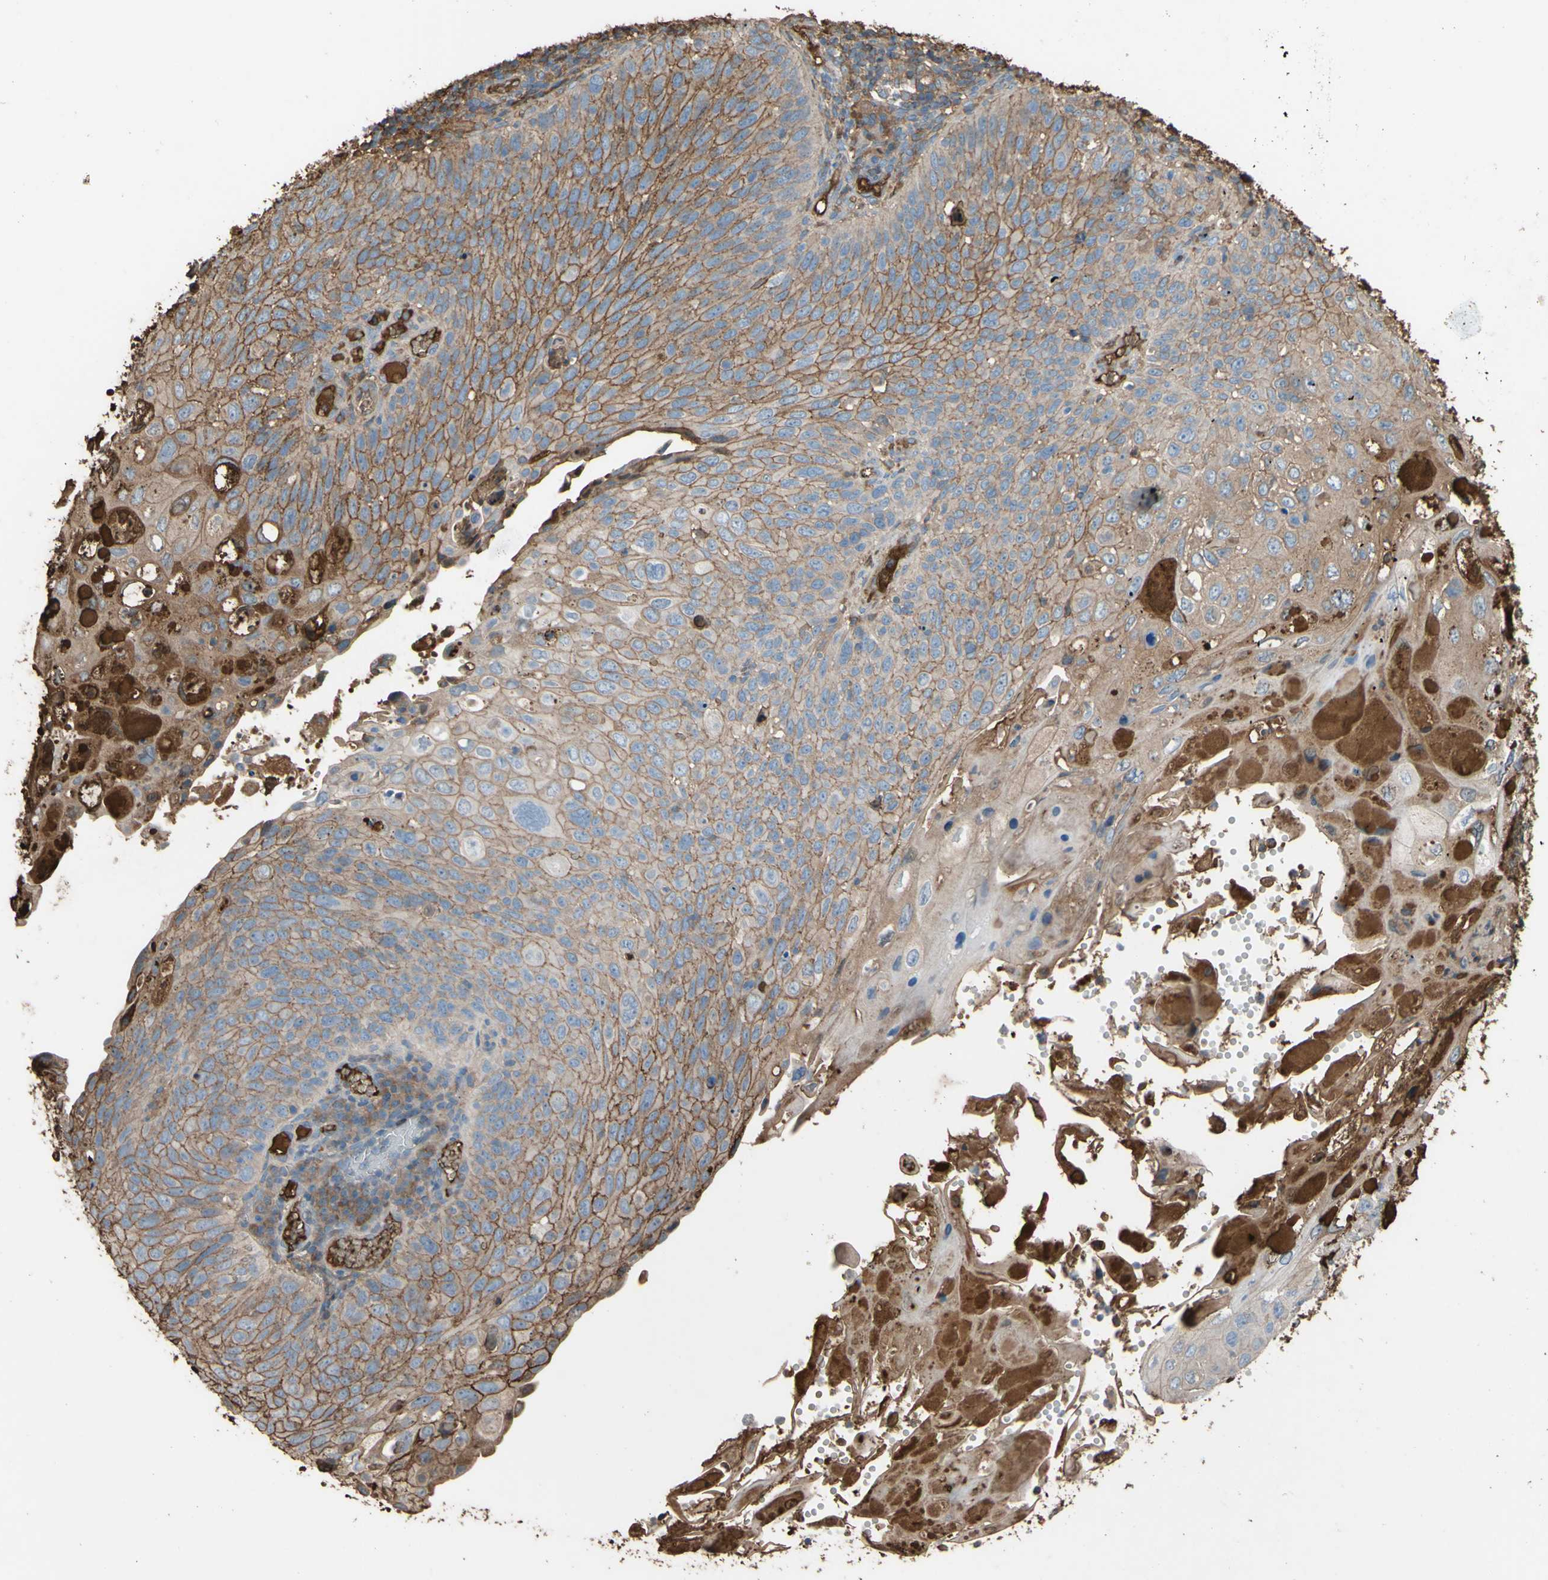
{"staining": {"intensity": "moderate", "quantity": "25%-75%", "location": "cytoplasmic/membranous"}, "tissue": "cervical cancer", "cell_type": "Tumor cells", "image_type": "cancer", "snomed": [{"axis": "morphology", "description": "Squamous cell carcinoma, NOS"}, {"axis": "topography", "description": "Cervix"}], "caption": "IHC photomicrograph of cervical cancer (squamous cell carcinoma) stained for a protein (brown), which reveals medium levels of moderate cytoplasmic/membranous positivity in about 25%-75% of tumor cells.", "gene": "PTGDS", "patient": {"sex": "female", "age": 70}}